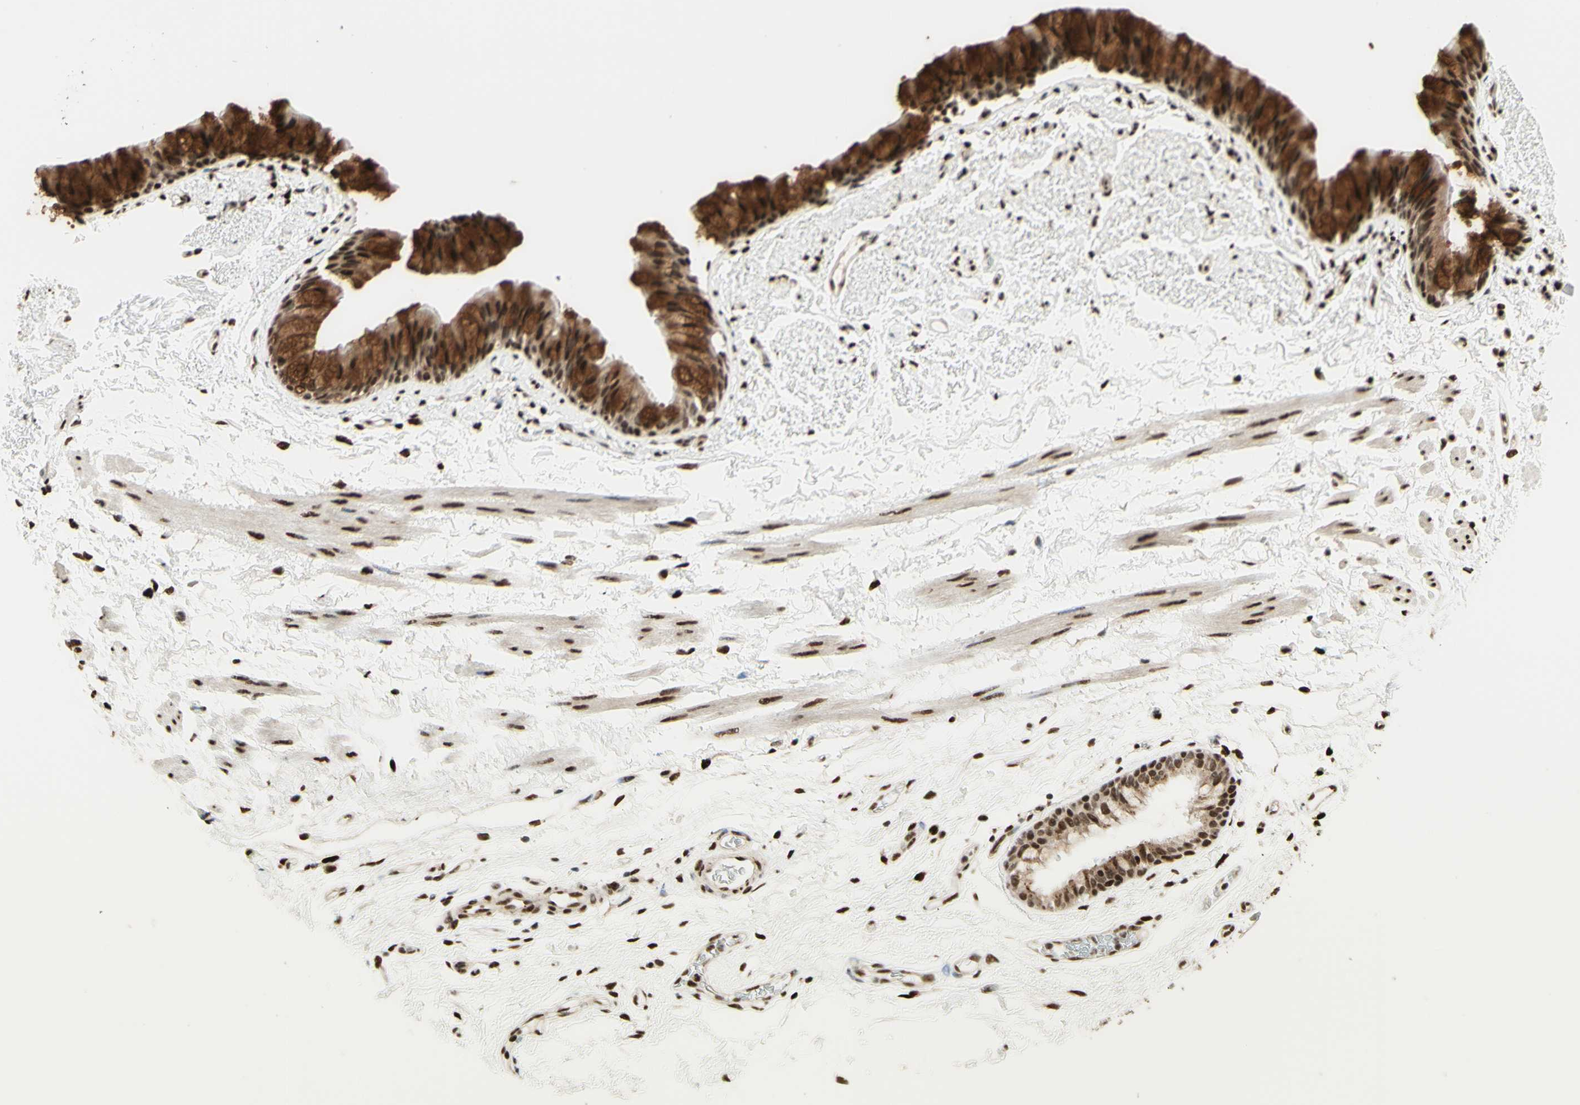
{"staining": {"intensity": "strong", "quantity": ">75%", "location": "nuclear"}, "tissue": "adipose tissue", "cell_type": "Adipocytes", "image_type": "normal", "snomed": [{"axis": "morphology", "description": "Normal tissue, NOS"}, {"axis": "topography", "description": "Bronchus"}], "caption": "Adipose tissue stained with a brown dye displays strong nuclear positive positivity in approximately >75% of adipocytes.", "gene": "NR3C1", "patient": {"sex": "female", "age": 73}}